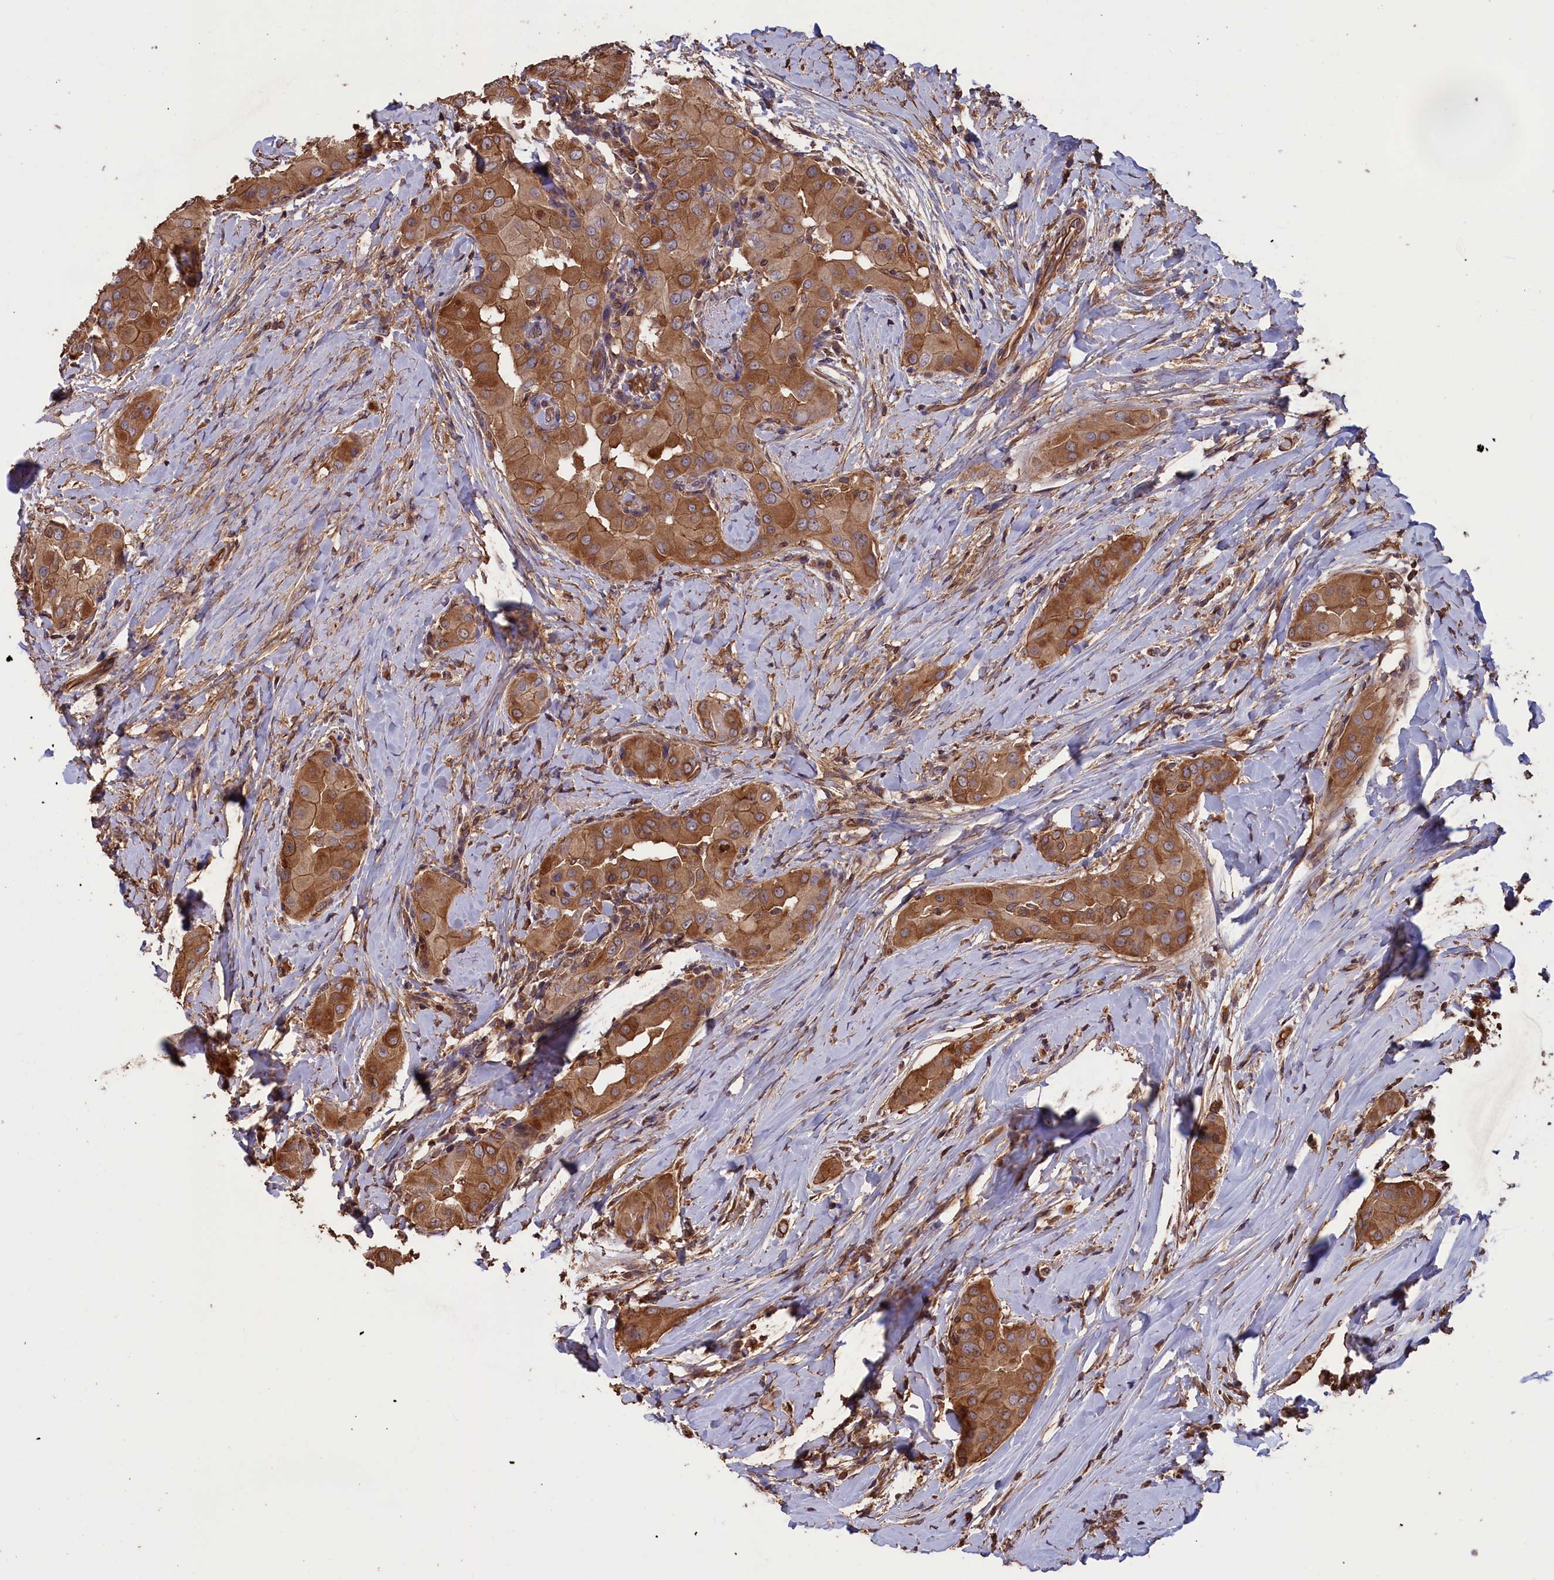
{"staining": {"intensity": "moderate", "quantity": ">75%", "location": "cytoplasmic/membranous"}, "tissue": "thyroid cancer", "cell_type": "Tumor cells", "image_type": "cancer", "snomed": [{"axis": "morphology", "description": "Papillary adenocarcinoma, NOS"}, {"axis": "topography", "description": "Thyroid gland"}], "caption": "About >75% of tumor cells in thyroid papillary adenocarcinoma display moderate cytoplasmic/membranous protein staining as visualized by brown immunohistochemical staining.", "gene": "DAPK3", "patient": {"sex": "male", "age": 33}}